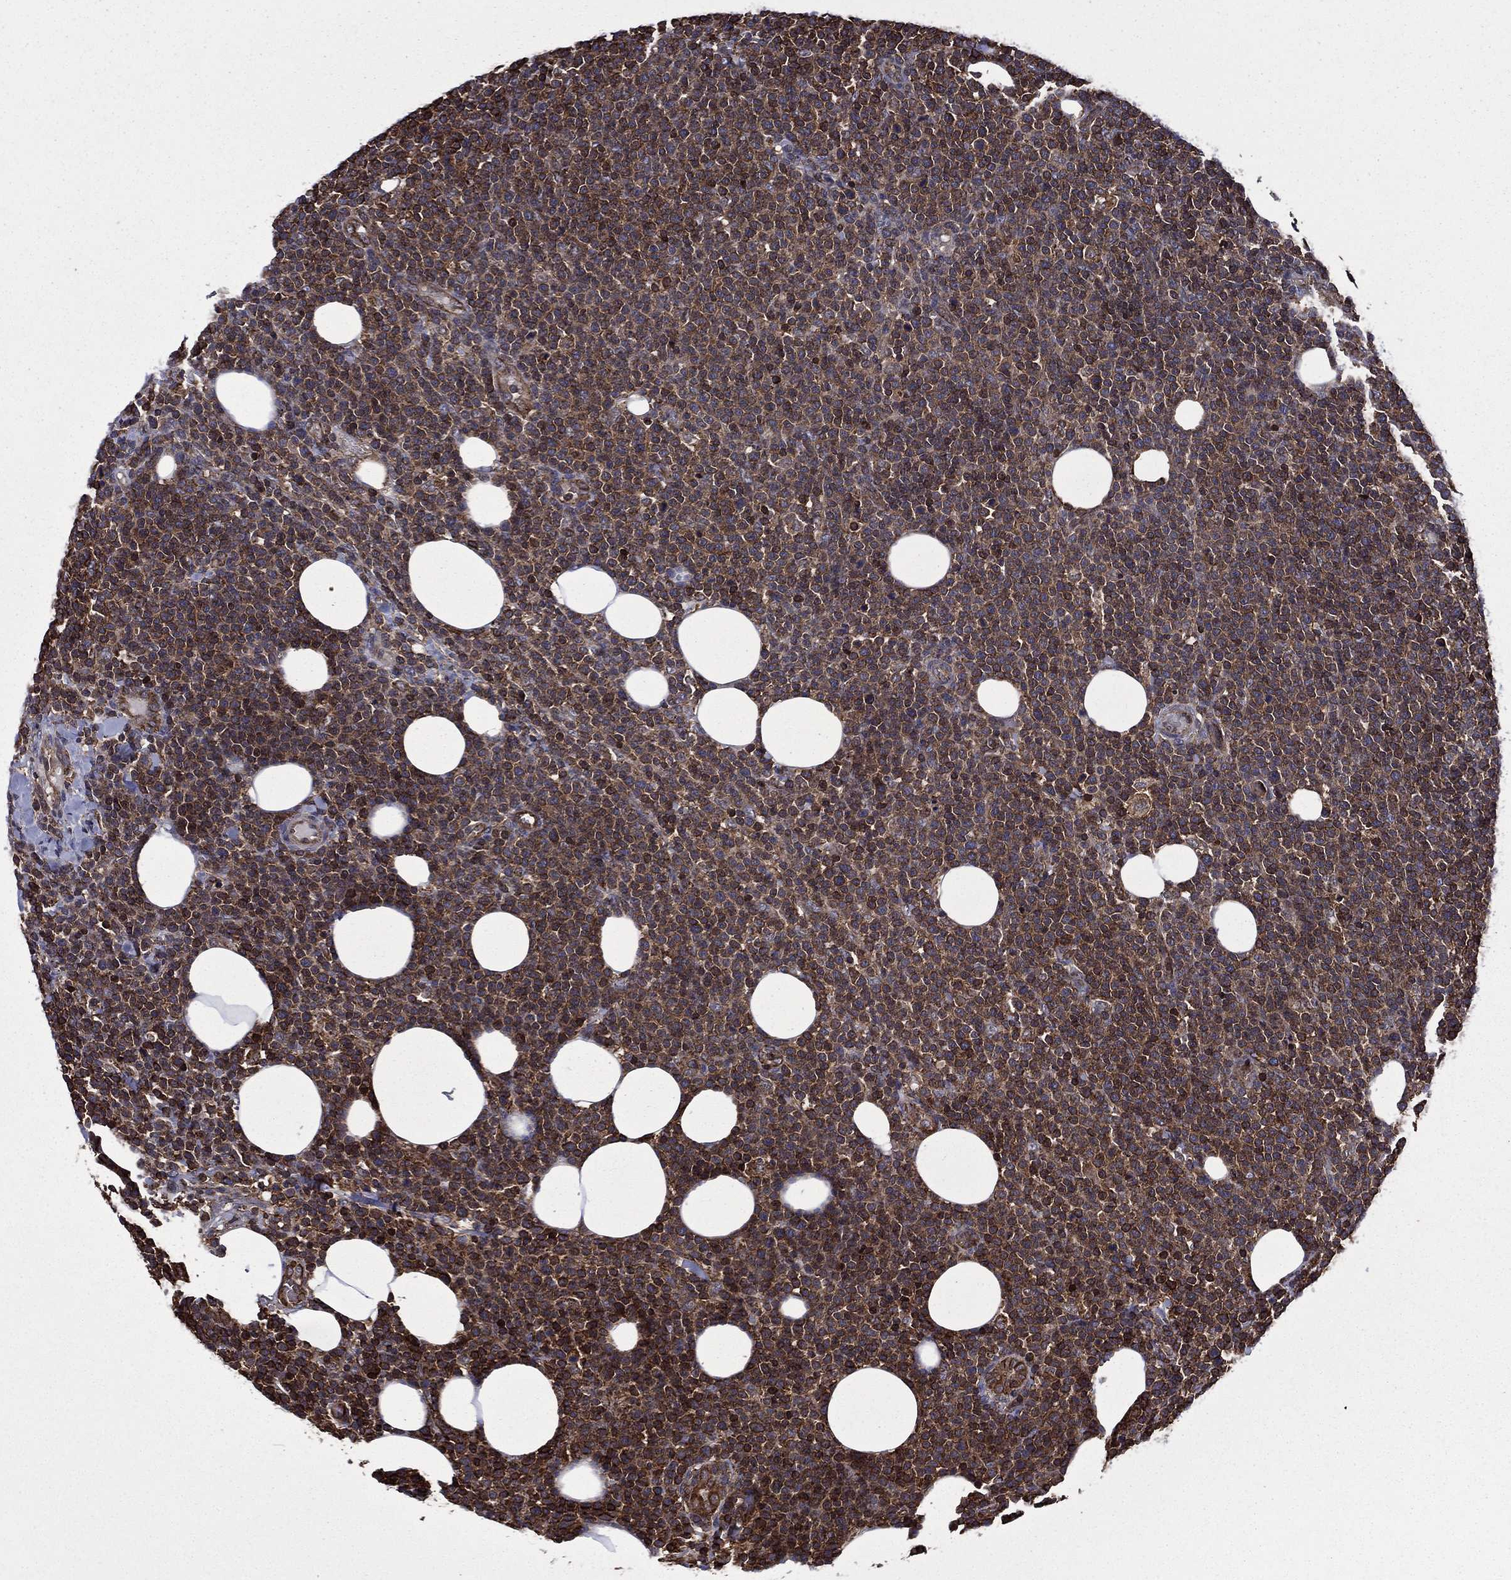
{"staining": {"intensity": "moderate", "quantity": "25%-75%", "location": "cytoplasmic/membranous,nuclear"}, "tissue": "lymphoma", "cell_type": "Tumor cells", "image_type": "cancer", "snomed": [{"axis": "morphology", "description": "Malignant lymphoma, non-Hodgkin's type, High grade"}, {"axis": "topography", "description": "Lymph node"}], "caption": "Lymphoma stained with a brown dye shows moderate cytoplasmic/membranous and nuclear positive expression in approximately 25%-75% of tumor cells.", "gene": "PLPP3", "patient": {"sex": "male", "age": 61}}